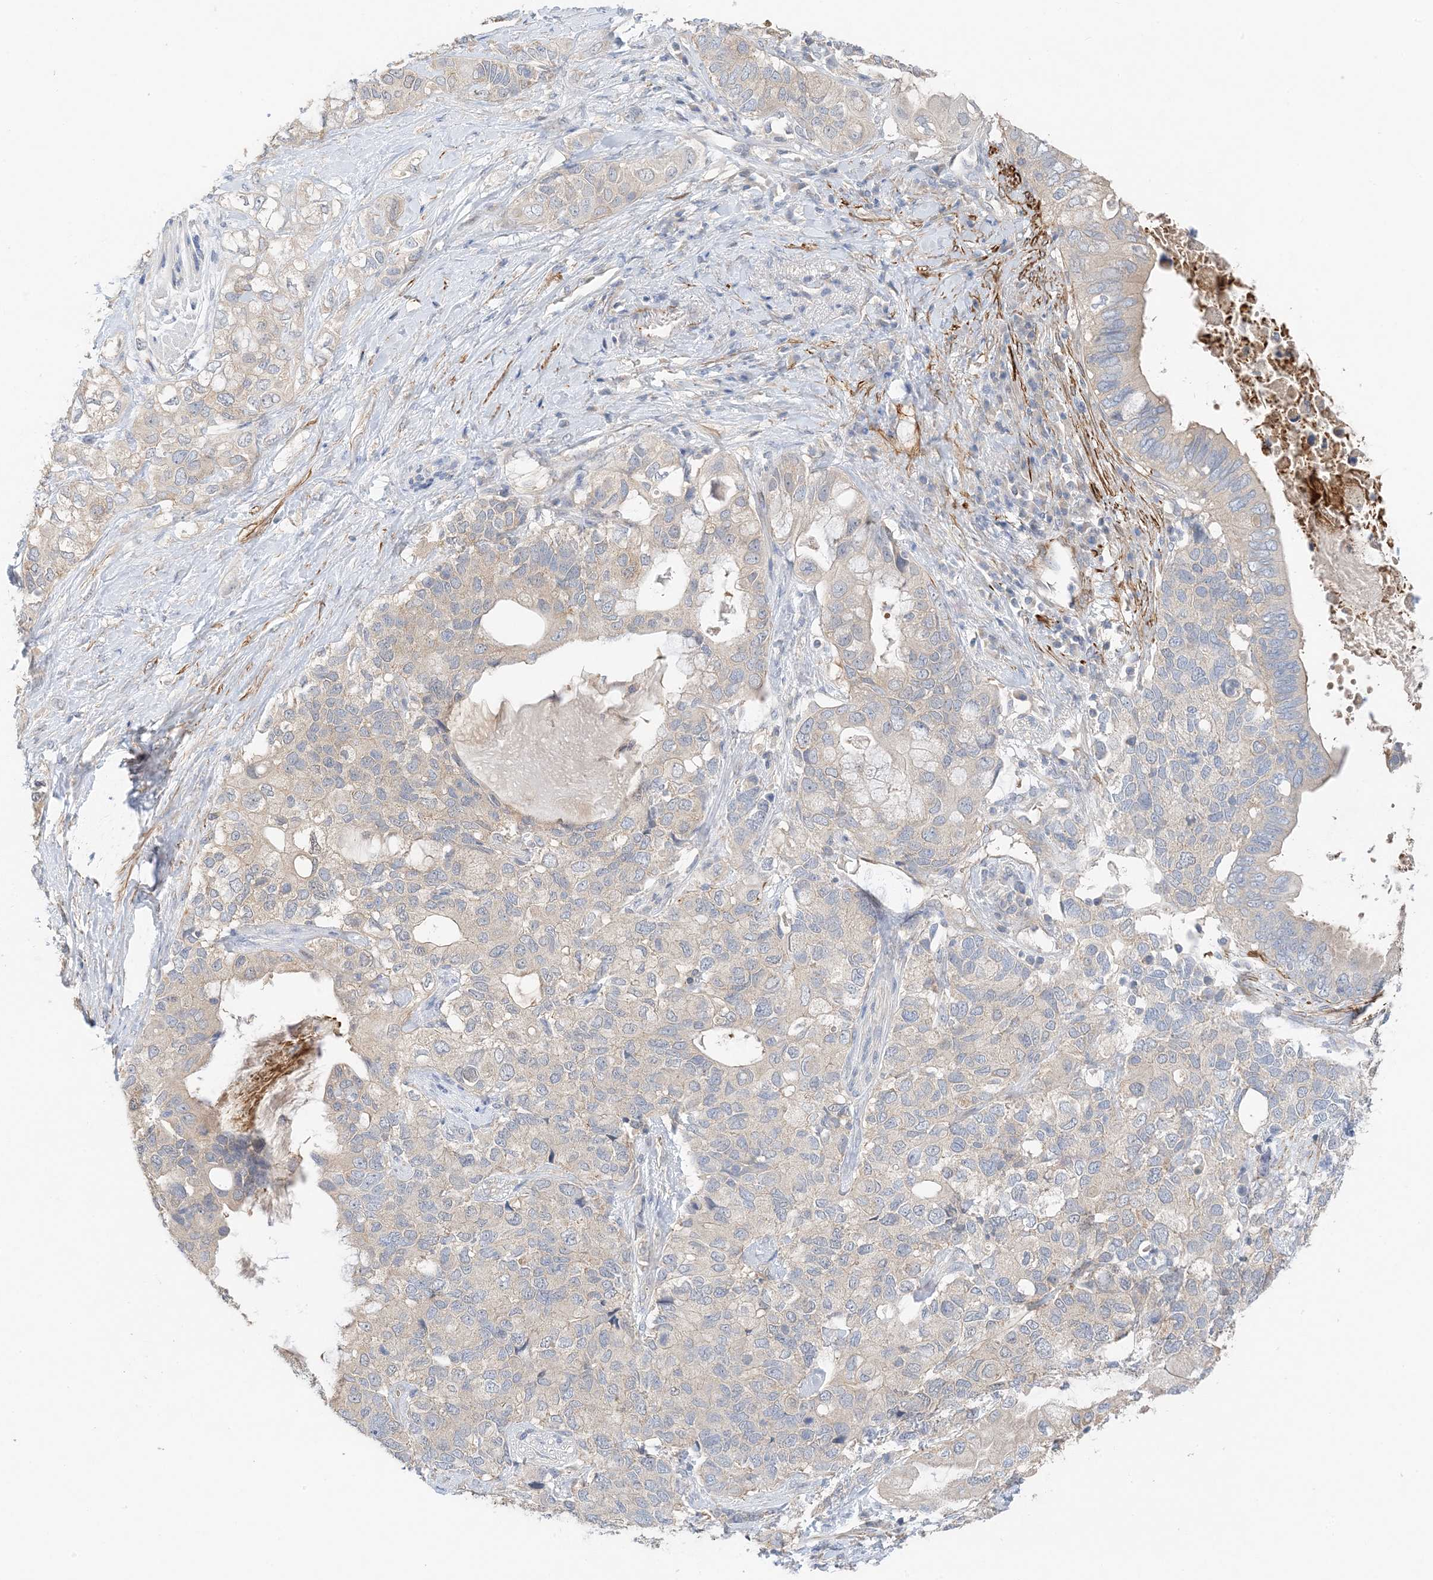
{"staining": {"intensity": "strong", "quantity": "<25%", "location": "cytoplasmic/membranous"}, "tissue": "pancreatic cancer", "cell_type": "Tumor cells", "image_type": "cancer", "snomed": [{"axis": "morphology", "description": "Adenocarcinoma, NOS"}, {"axis": "topography", "description": "Pancreas"}], "caption": "Protein staining of pancreatic cancer tissue reveals strong cytoplasmic/membranous staining in about <25% of tumor cells.", "gene": "KIFBP", "patient": {"sex": "female", "age": 56}}